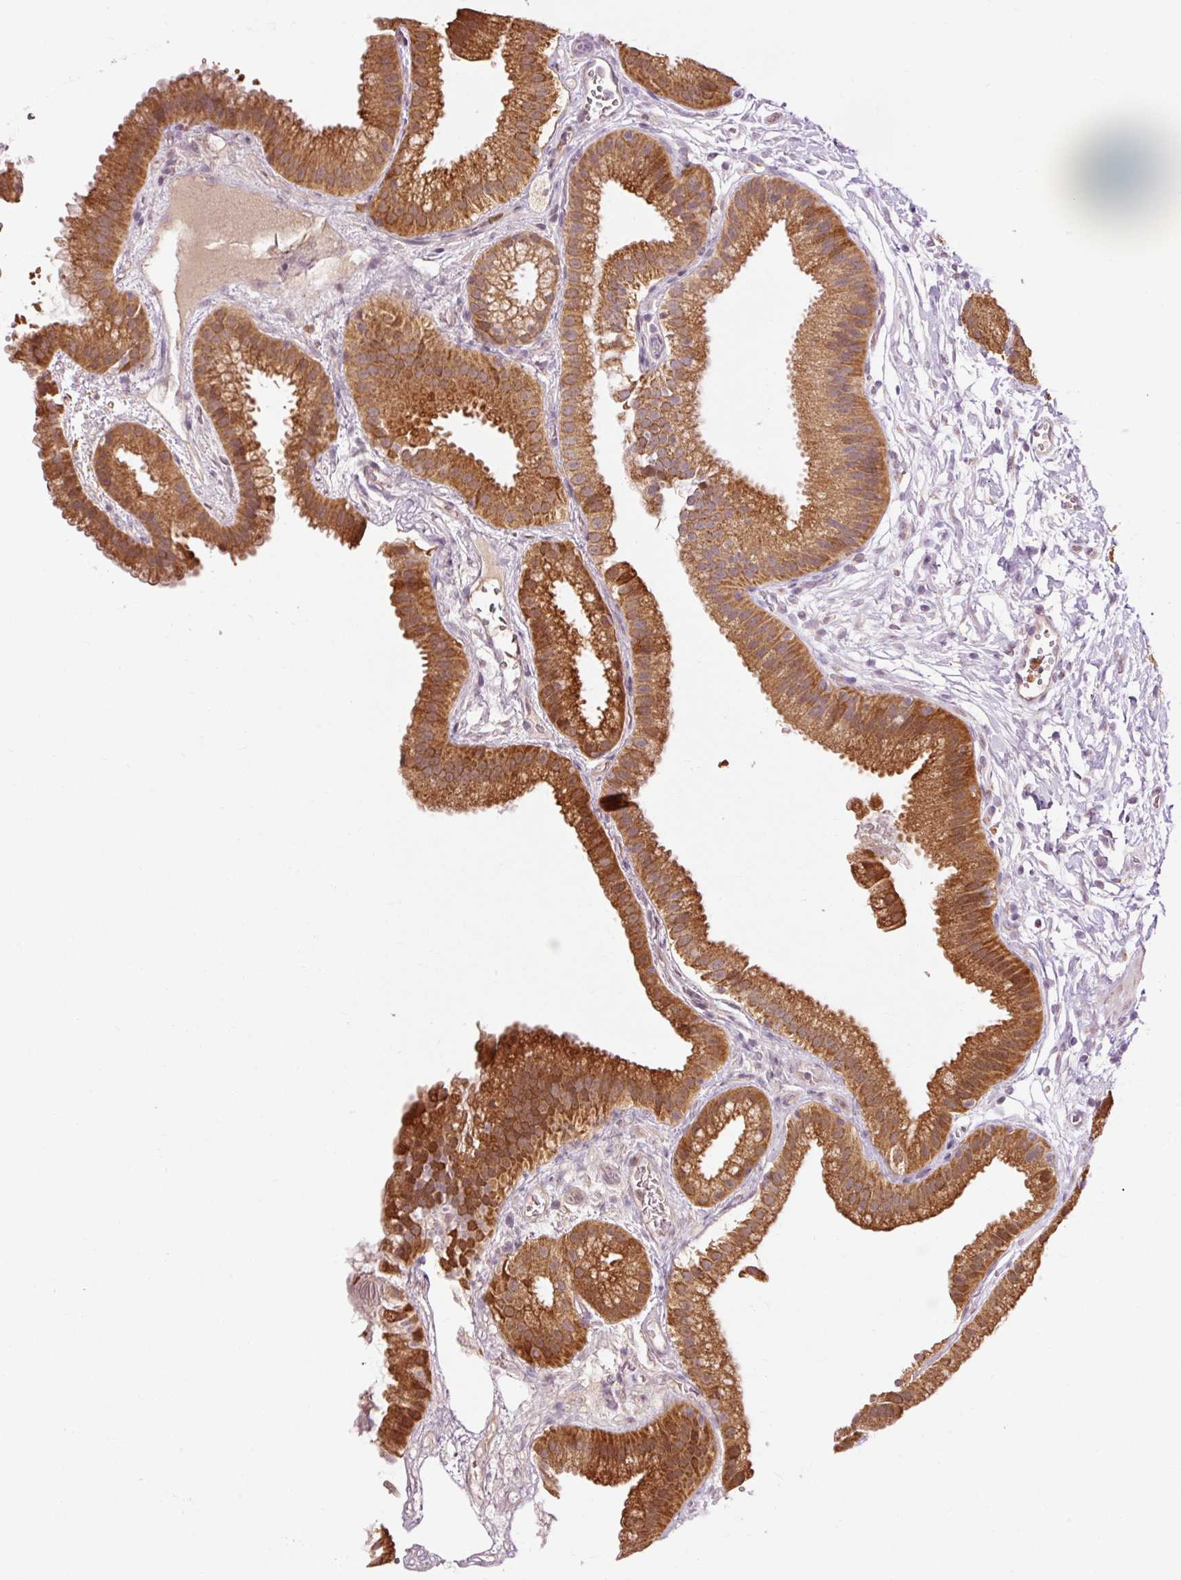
{"staining": {"intensity": "strong", "quantity": ">75%", "location": "cytoplasmic/membranous"}, "tissue": "gallbladder", "cell_type": "Glandular cells", "image_type": "normal", "snomed": [{"axis": "morphology", "description": "Normal tissue, NOS"}, {"axis": "topography", "description": "Gallbladder"}], "caption": "A histopathology image of gallbladder stained for a protein reveals strong cytoplasmic/membranous brown staining in glandular cells. The staining was performed using DAB (3,3'-diaminobenzidine) to visualize the protein expression in brown, while the nuclei were stained in blue with hematoxylin (Magnification: 20x).", "gene": "PRDX5", "patient": {"sex": "female", "age": 63}}